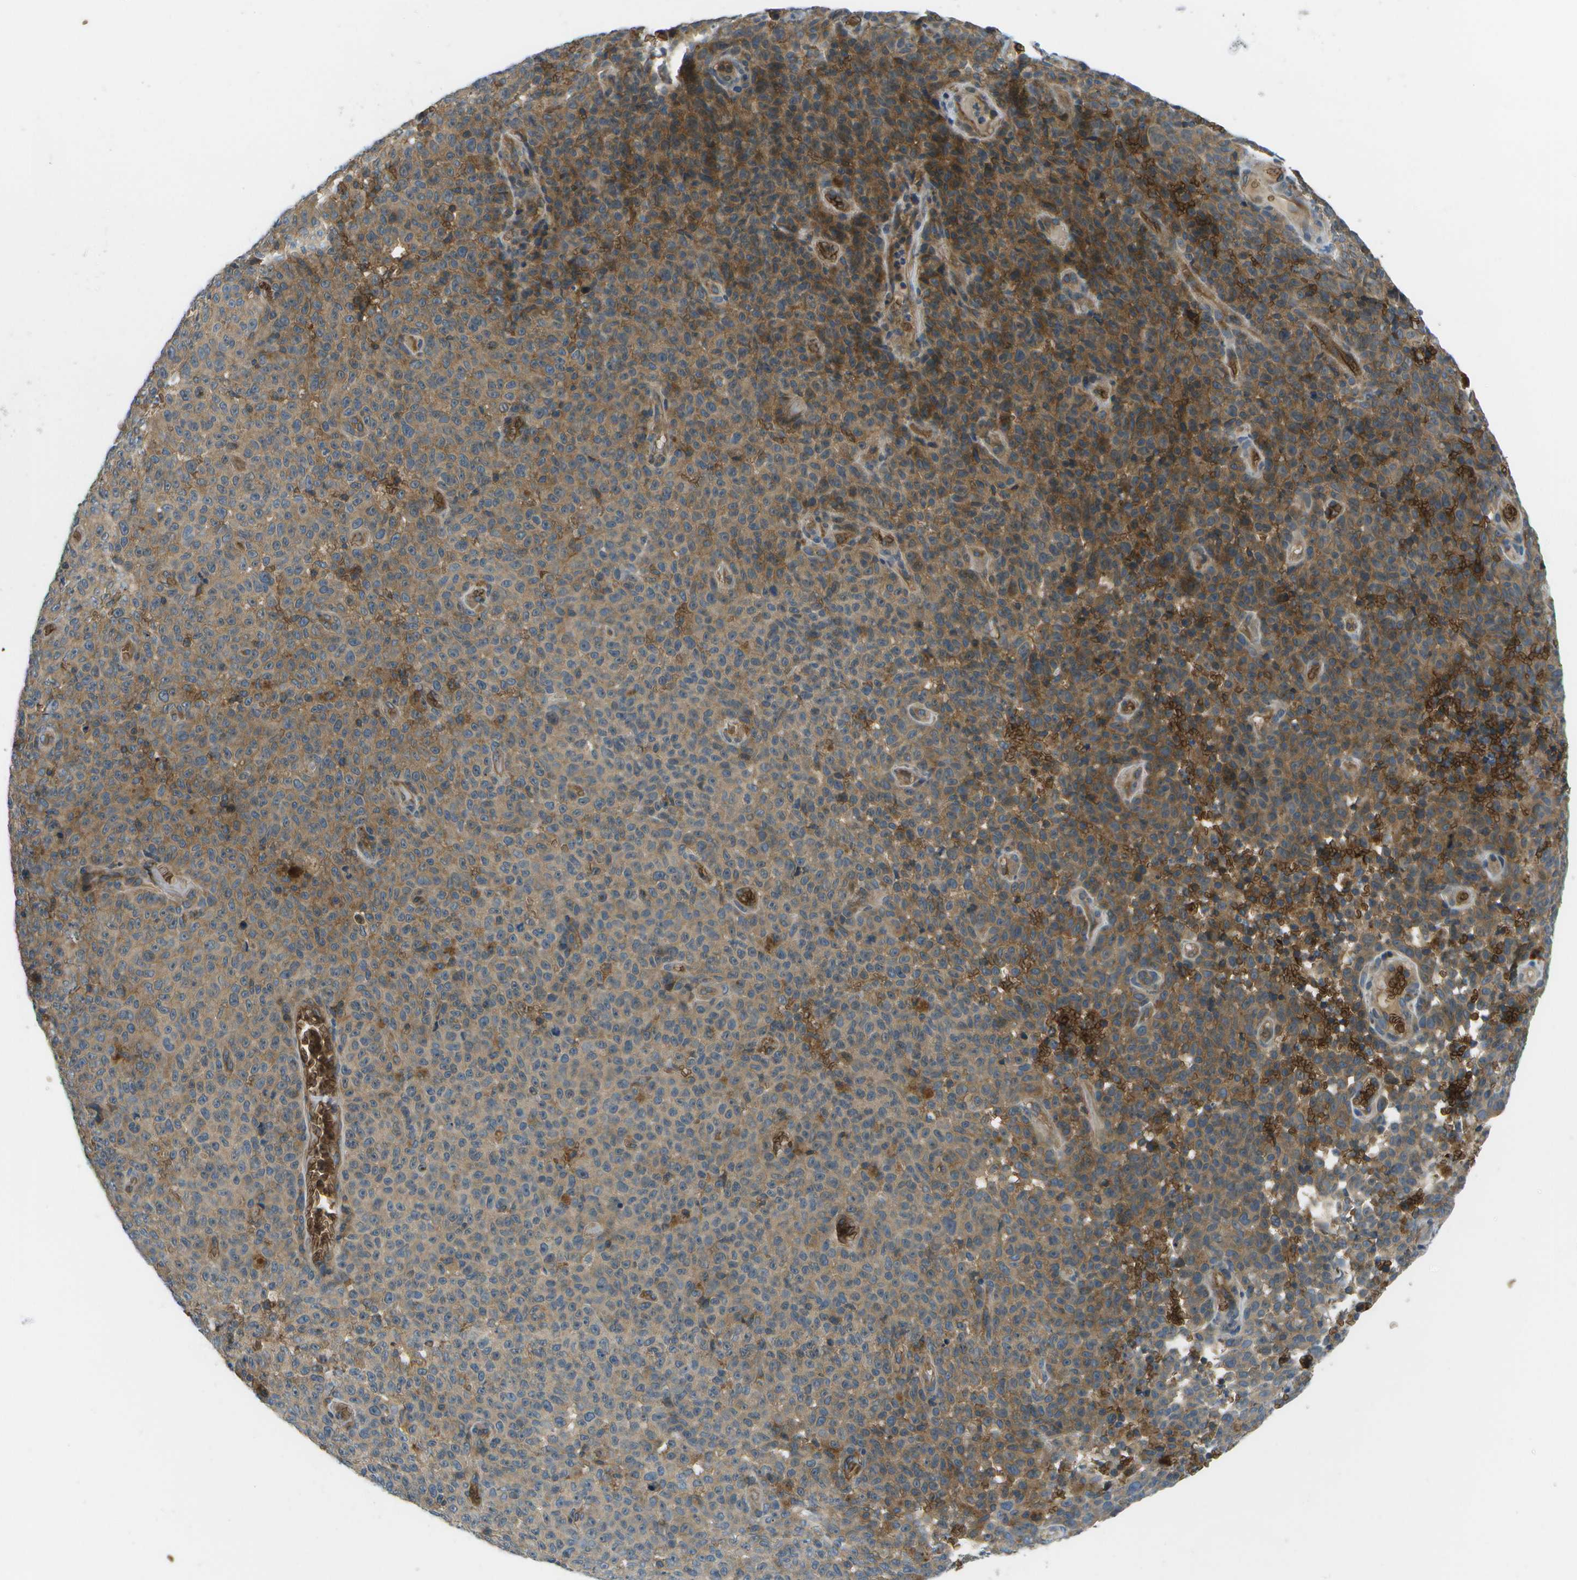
{"staining": {"intensity": "moderate", "quantity": ">75%", "location": "cytoplasmic/membranous"}, "tissue": "melanoma", "cell_type": "Tumor cells", "image_type": "cancer", "snomed": [{"axis": "morphology", "description": "Malignant melanoma, NOS"}, {"axis": "topography", "description": "Skin"}], "caption": "High-magnification brightfield microscopy of melanoma stained with DAB (3,3'-diaminobenzidine) (brown) and counterstained with hematoxylin (blue). tumor cells exhibit moderate cytoplasmic/membranous positivity is appreciated in approximately>75% of cells.", "gene": "CTIF", "patient": {"sex": "female", "age": 82}}